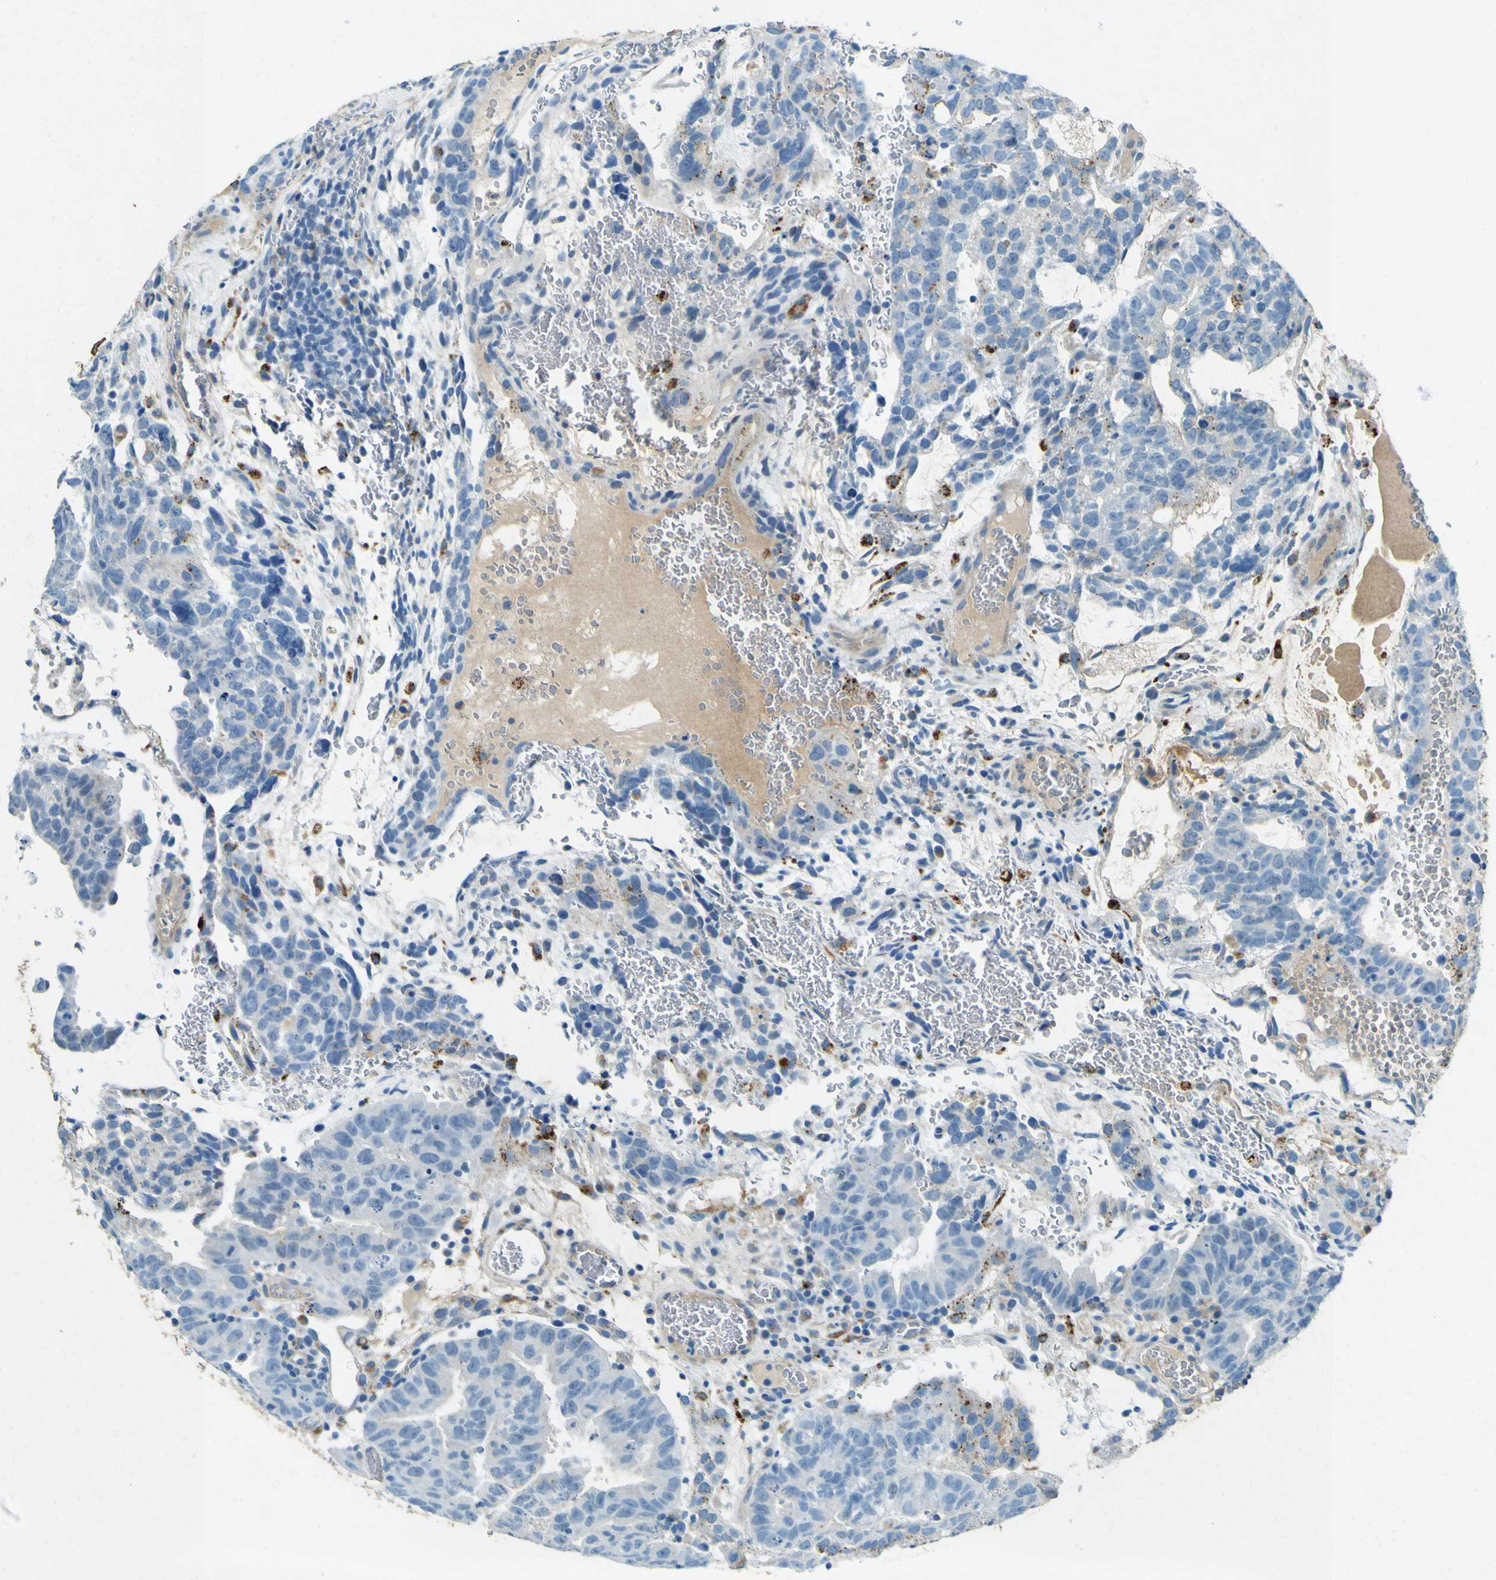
{"staining": {"intensity": "negative", "quantity": "none", "location": "none"}, "tissue": "testis cancer", "cell_type": "Tumor cells", "image_type": "cancer", "snomed": [{"axis": "morphology", "description": "Seminoma, NOS"}, {"axis": "morphology", "description": "Carcinoma, Embryonal, NOS"}, {"axis": "topography", "description": "Testis"}], "caption": "IHC of human testis cancer displays no positivity in tumor cells.", "gene": "PDE9A", "patient": {"sex": "male", "age": 52}}